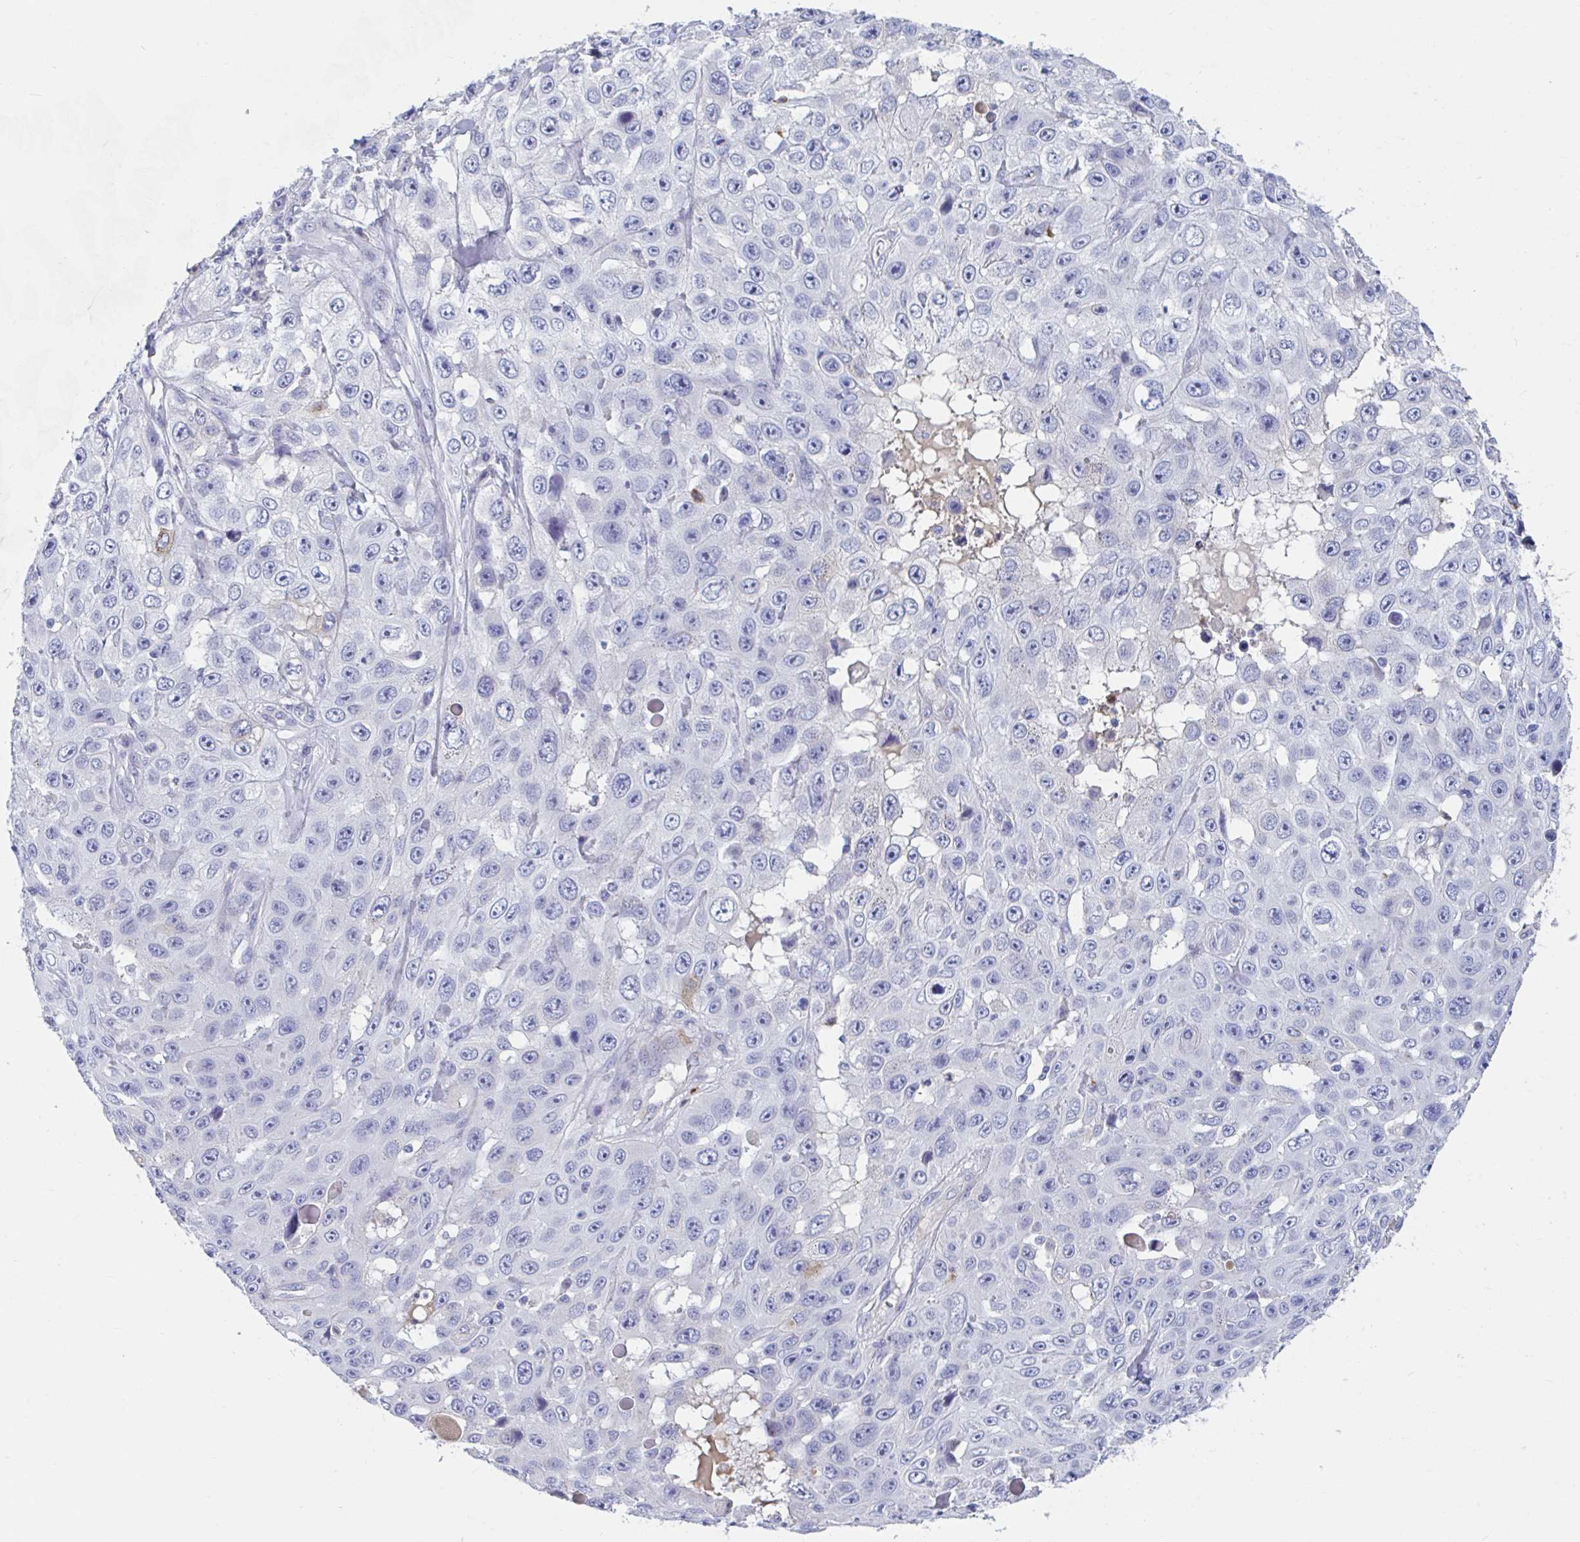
{"staining": {"intensity": "negative", "quantity": "none", "location": "none"}, "tissue": "skin cancer", "cell_type": "Tumor cells", "image_type": "cancer", "snomed": [{"axis": "morphology", "description": "Squamous cell carcinoma, NOS"}, {"axis": "topography", "description": "Skin"}], "caption": "DAB (3,3'-diaminobenzidine) immunohistochemical staining of human squamous cell carcinoma (skin) demonstrates no significant staining in tumor cells.", "gene": "ZNHIT2", "patient": {"sex": "male", "age": 82}}